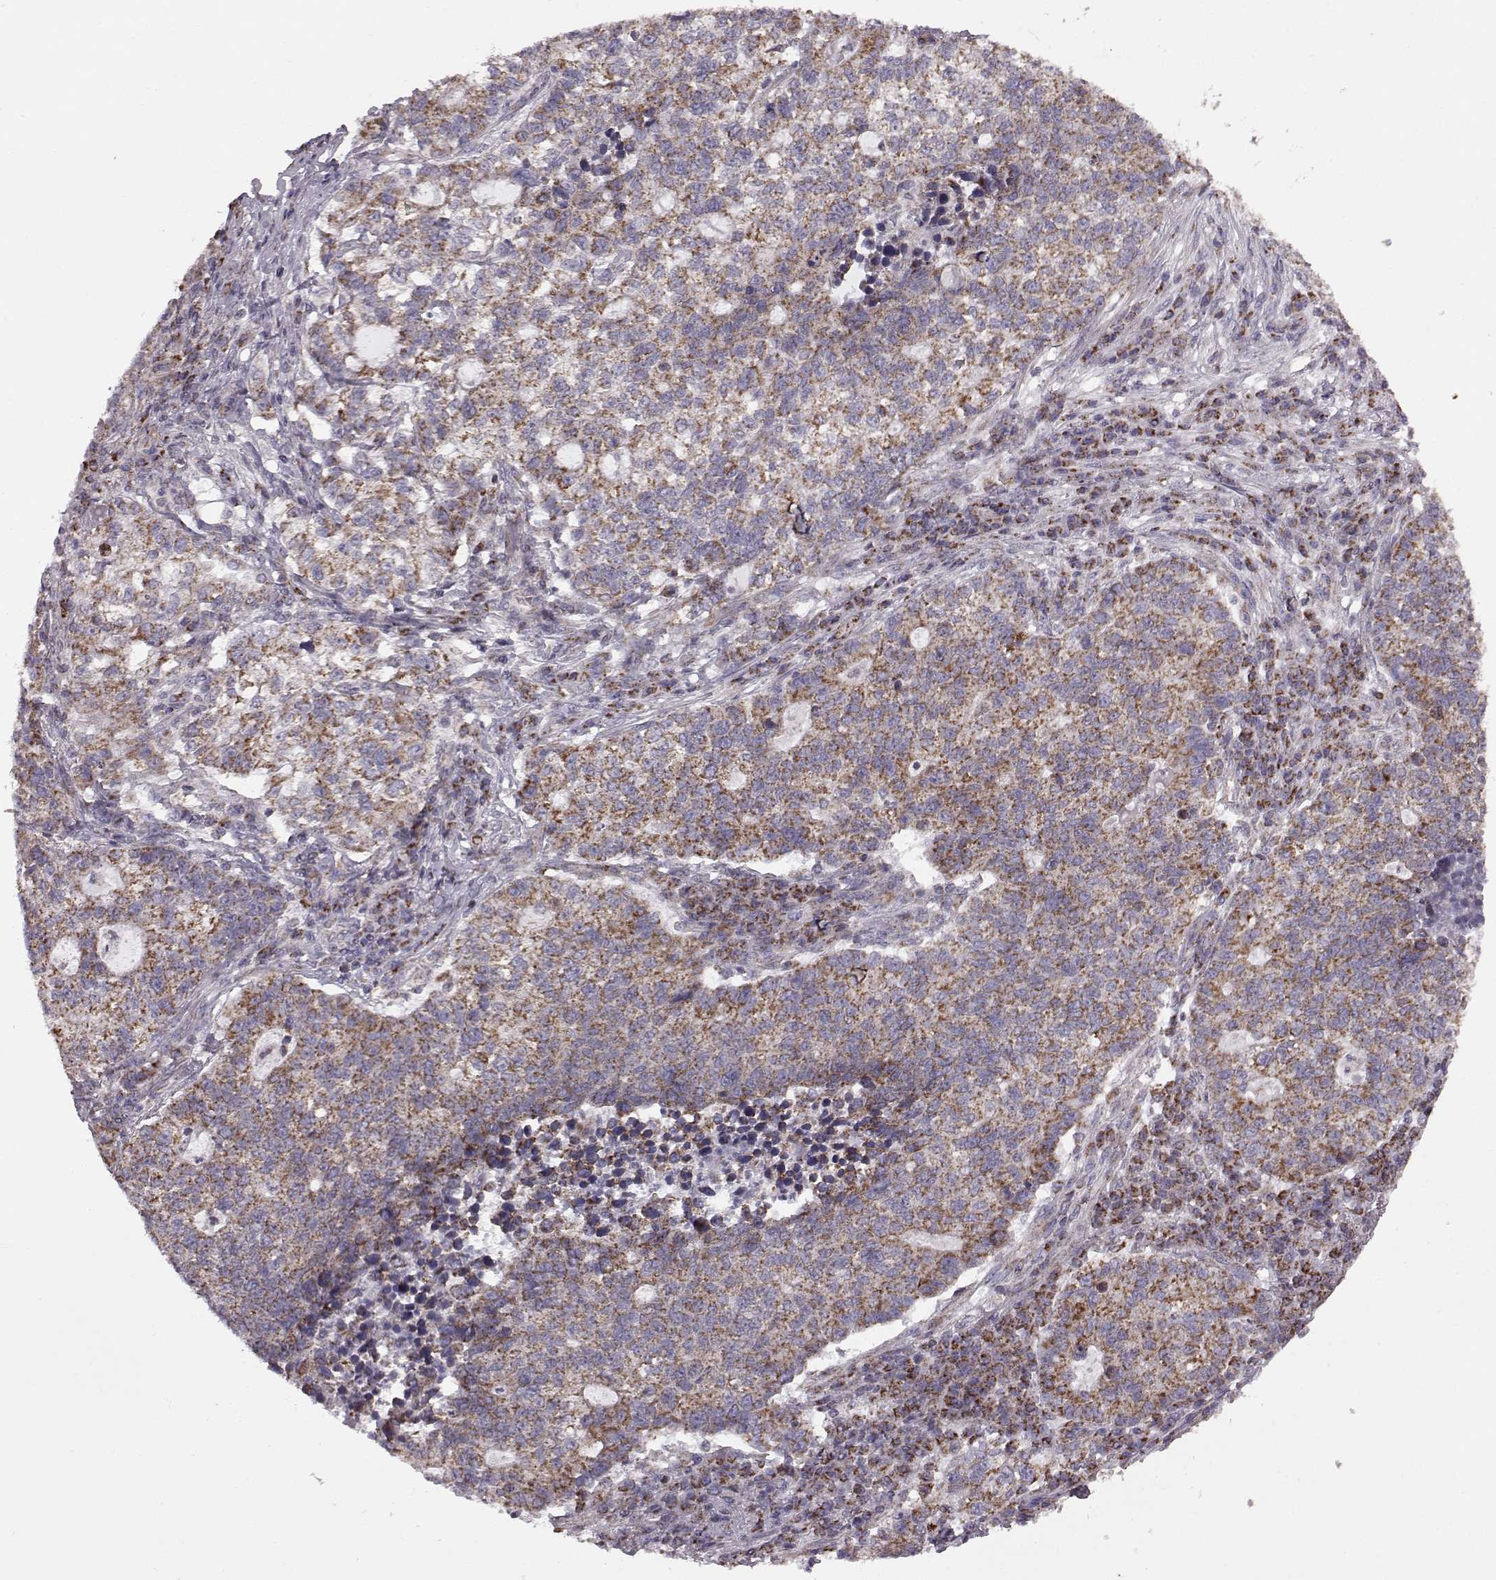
{"staining": {"intensity": "strong", "quantity": ">75%", "location": "cytoplasmic/membranous"}, "tissue": "lung cancer", "cell_type": "Tumor cells", "image_type": "cancer", "snomed": [{"axis": "morphology", "description": "Adenocarcinoma, NOS"}, {"axis": "topography", "description": "Lung"}], "caption": "Protein expression analysis of lung cancer (adenocarcinoma) demonstrates strong cytoplasmic/membranous positivity in approximately >75% of tumor cells. Immunohistochemistry stains the protein of interest in brown and the nuclei are stained blue.", "gene": "FAM8A1", "patient": {"sex": "male", "age": 57}}